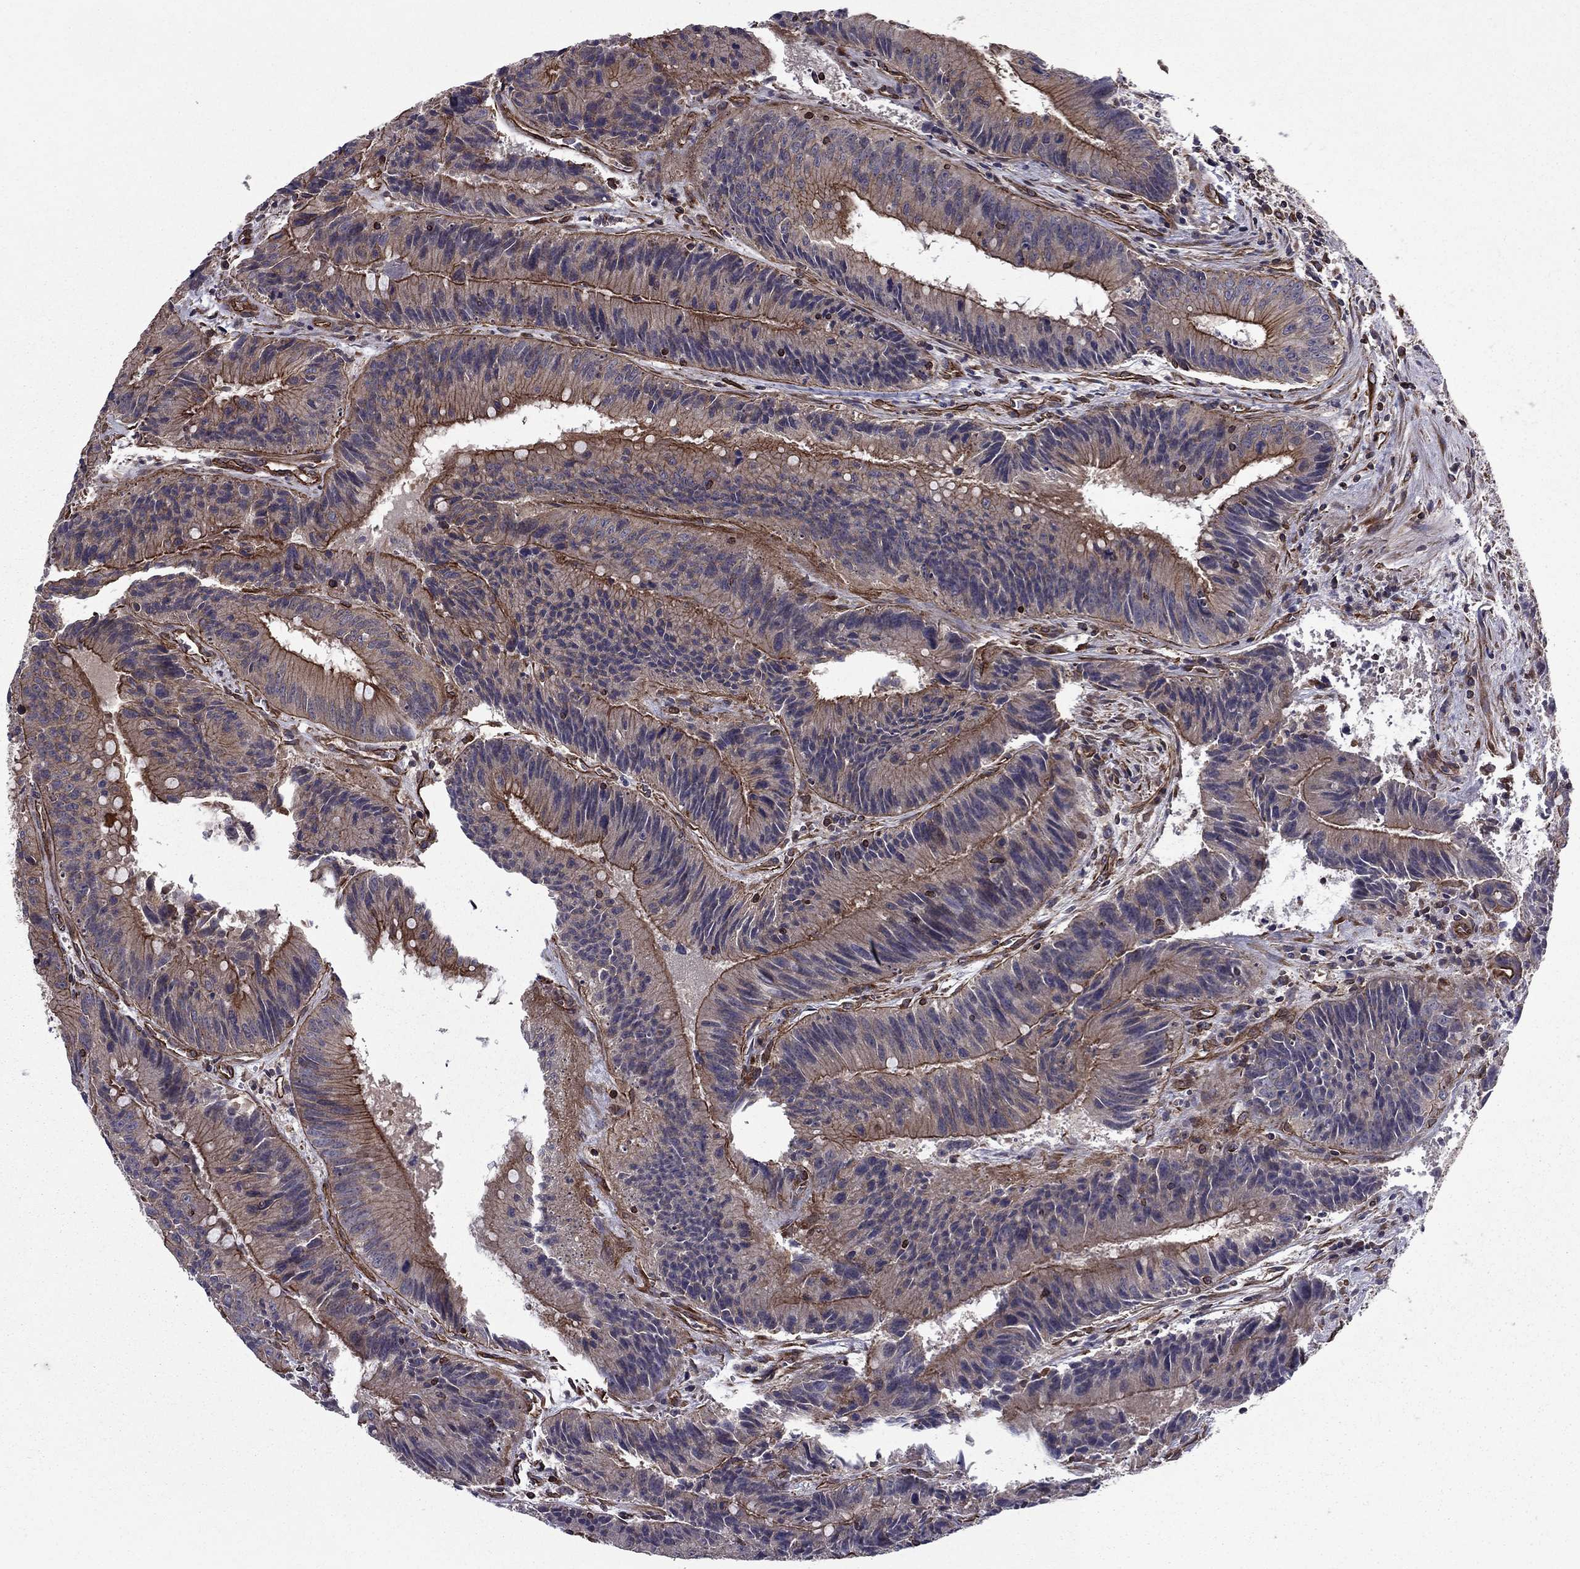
{"staining": {"intensity": "strong", "quantity": "25%-75%", "location": "cytoplasmic/membranous"}, "tissue": "colorectal cancer", "cell_type": "Tumor cells", "image_type": "cancer", "snomed": [{"axis": "morphology", "description": "Adenocarcinoma, NOS"}, {"axis": "topography", "description": "Rectum"}], "caption": "Human adenocarcinoma (colorectal) stained with a protein marker demonstrates strong staining in tumor cells.", "gene": "SHMT1", "patient": {"sex": "female", "age": 72}}